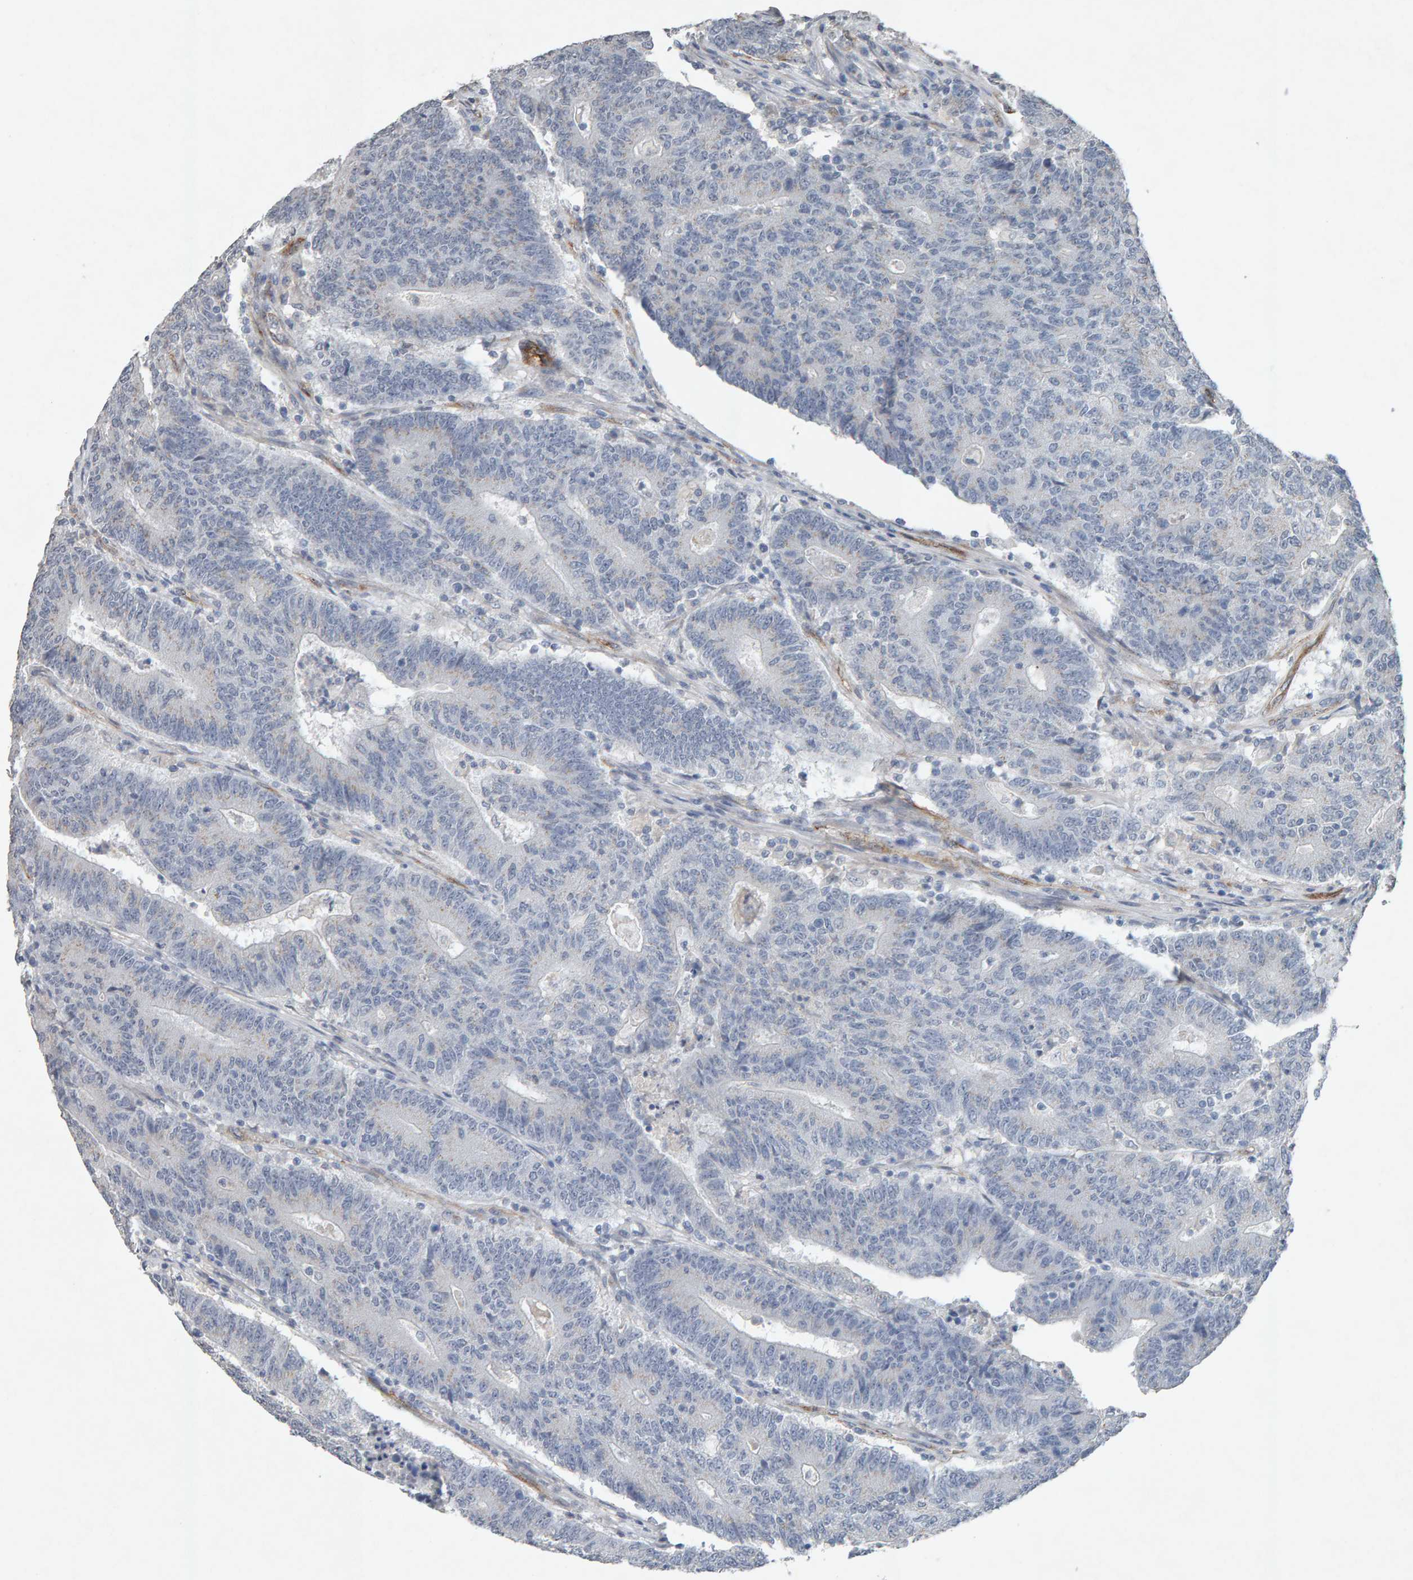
{"staining": {"intensity": "negative", "quantity": "none", "location": "none"}, "tissue": "colorectal cancer", "cell_type": "Tumor cells", "image_type": "cancer", "snomed": [{"axis": "morphology", "description": "Normal tissue, NOS"}, {"axis": "morphology", "description": "Adenocarcinoma, NOS"}, {"axis": "topography", "description": "Colon"}], "caption": "Tumor cells show no significant positivity in adenocarcinoma (colorectal).", "gene": "PTPRM", "patient": {"sex": "female", "age": 75}}